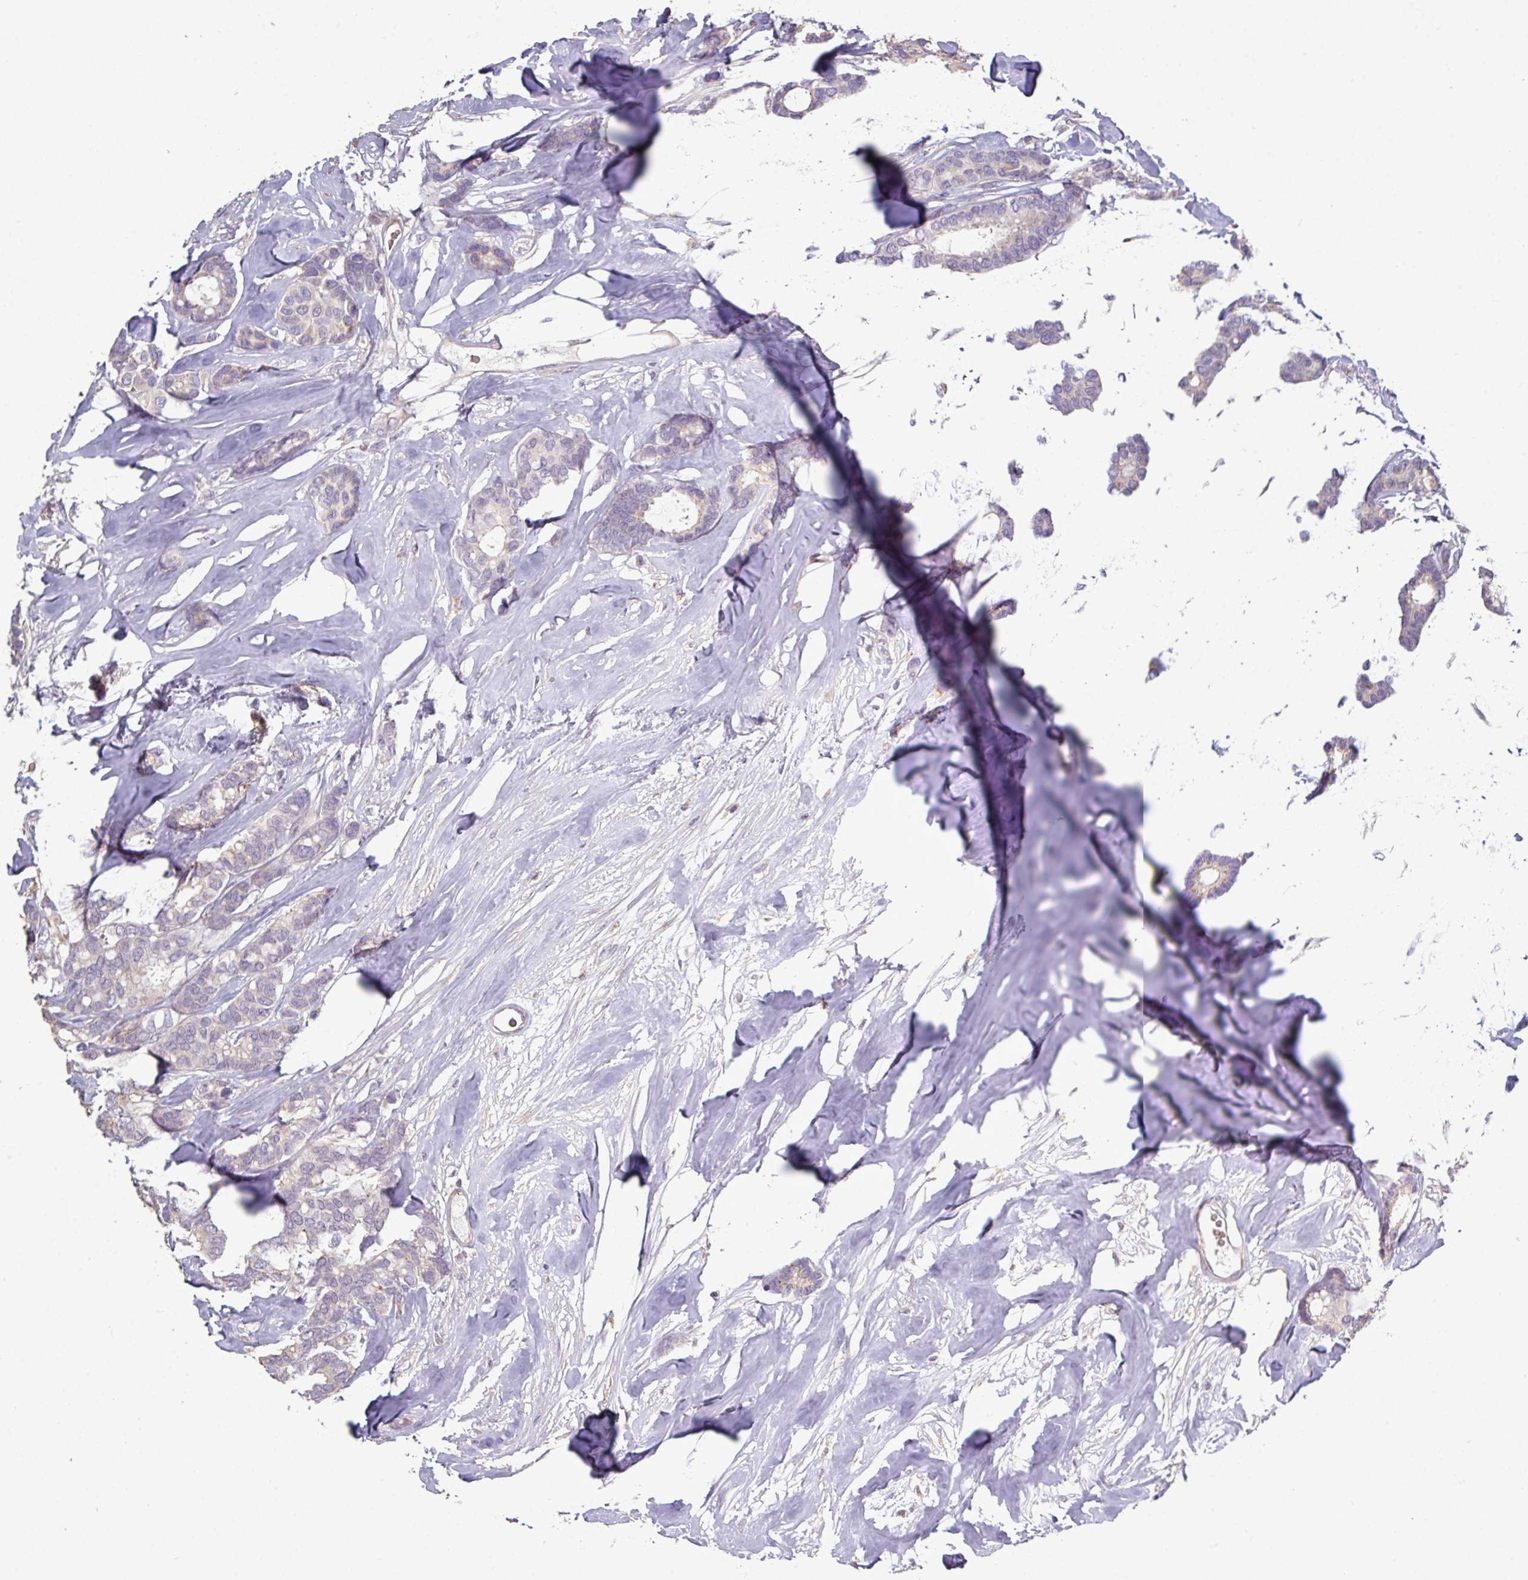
{"staining": {"intensity": "negative", "quantity": "none", "location": "none"}, "tissue": "breast cancer", "cell_type": "Tumor cells", "image_type": "cancer", "snomed": [{"axis": "morphology", "description": "Duct carcinoma"}, {"axis": "topography", "description": "Breast"}], "caption": "Infiltrating ductal carcinoma (breast) was stained to show a protein in brown. There is no significant expression in tumor cells. Brightfield microscopy of IHC stained with DAB (3,3'-diaminobenzidine) (brown) and hematoxylin (blue), captured at high magnification.", "gene": "NHSL2", "patient": {"sex": "female", "age": 87}}